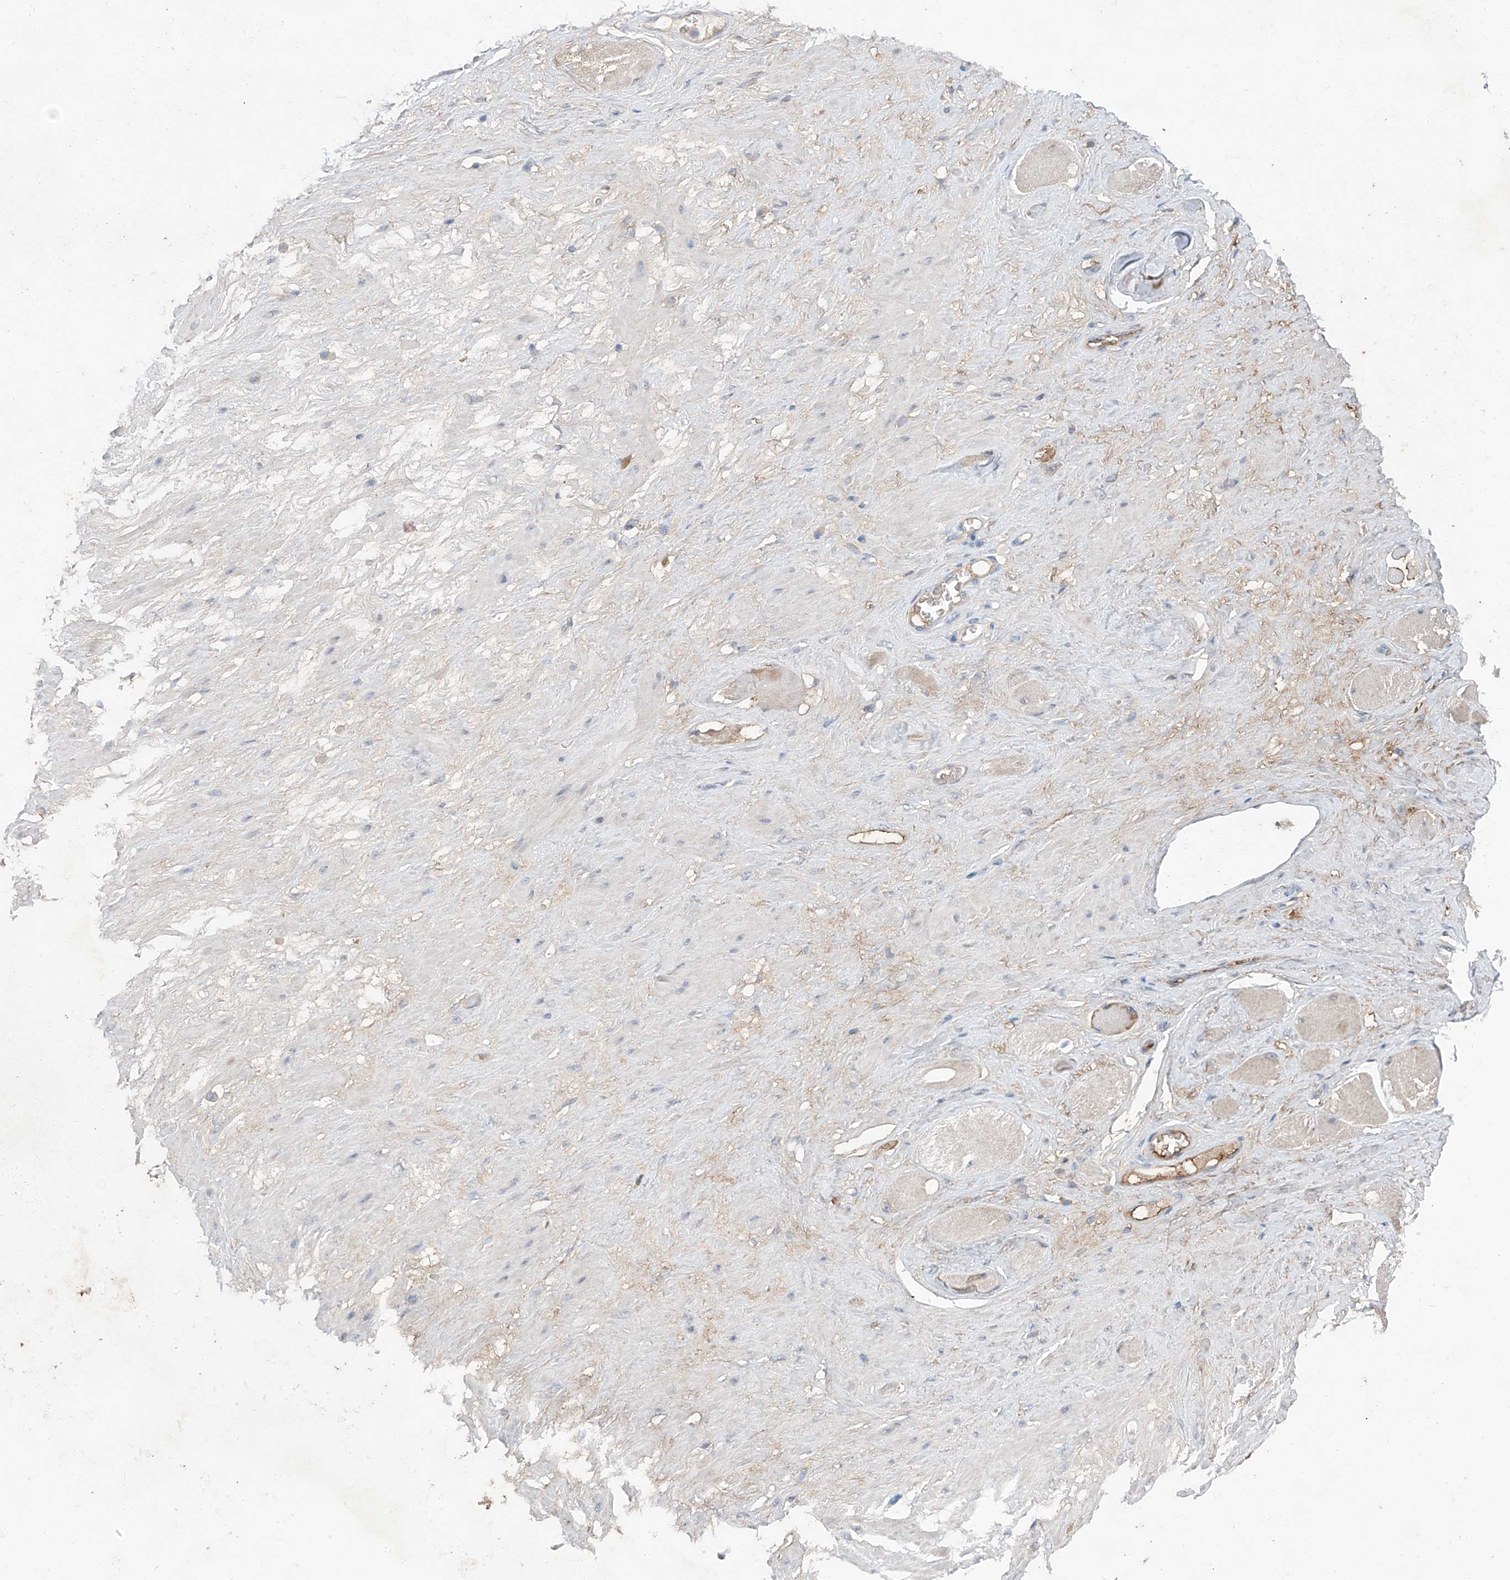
{"staining": {"intensity": "moderate", "quantity": ">75%", "location": "cytoplasmic/membranous"}, "tissue": "adipose tissue", "cell_type": "Adipocytes", "image_type": "normal", "snomed": [{"axis": "morphology", "description": "Normal tissue, NOS"}, {"axis": "morphology", "description": "Adenocarcinoma, Low grade"}, {"axis": "topography", "description": "Prostate"}, {"axis": "topography", "description": "Peripheral nerve tissue"}], "caption": "Immunohistochemical staining of normal human adipose tissue demonstrates moderate cytoplasmic/membranous protein positivity in about >75% of adipocytes. (DAB (3,3'-diaminobenzidine) IHC, brown staining for protein, blue staining for nuclei).", "gene": "SIX4", "patient": {"sex": "male", "age": 63}}